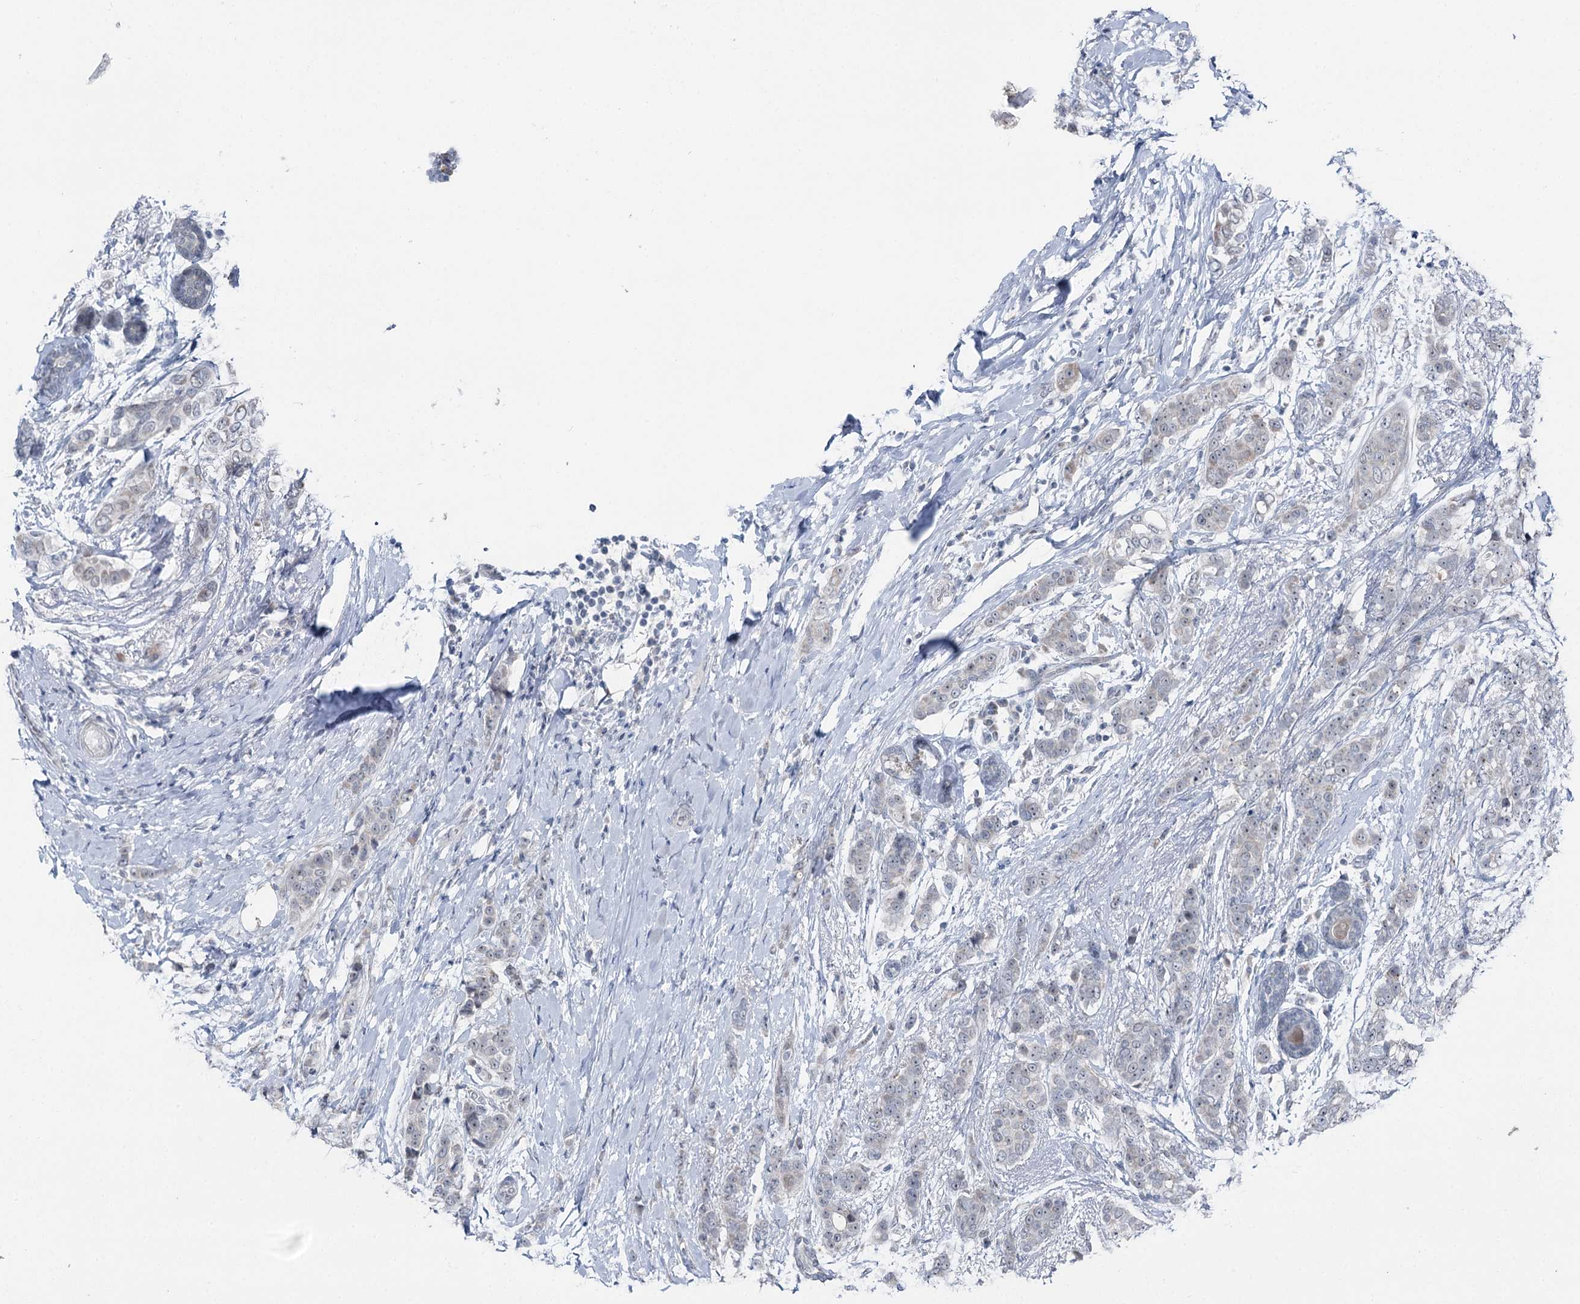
{"staining": {"intensity": "negative", "quantity": "none", "location": "none"}, "tissue": "breast cancer", "cell_type": "Tumor cells", "image_type": "cancer", "snomed": [{"axis": "morphology", "description": "Lobular carcinoma"}, {"axis": "topography", "description": "Breast"}], "caption": "Image shows no protein staining in tumor cells of breast cancer tissue.", "gene": "STEEP1", "patient": {"sex": "female", "age": 51}}